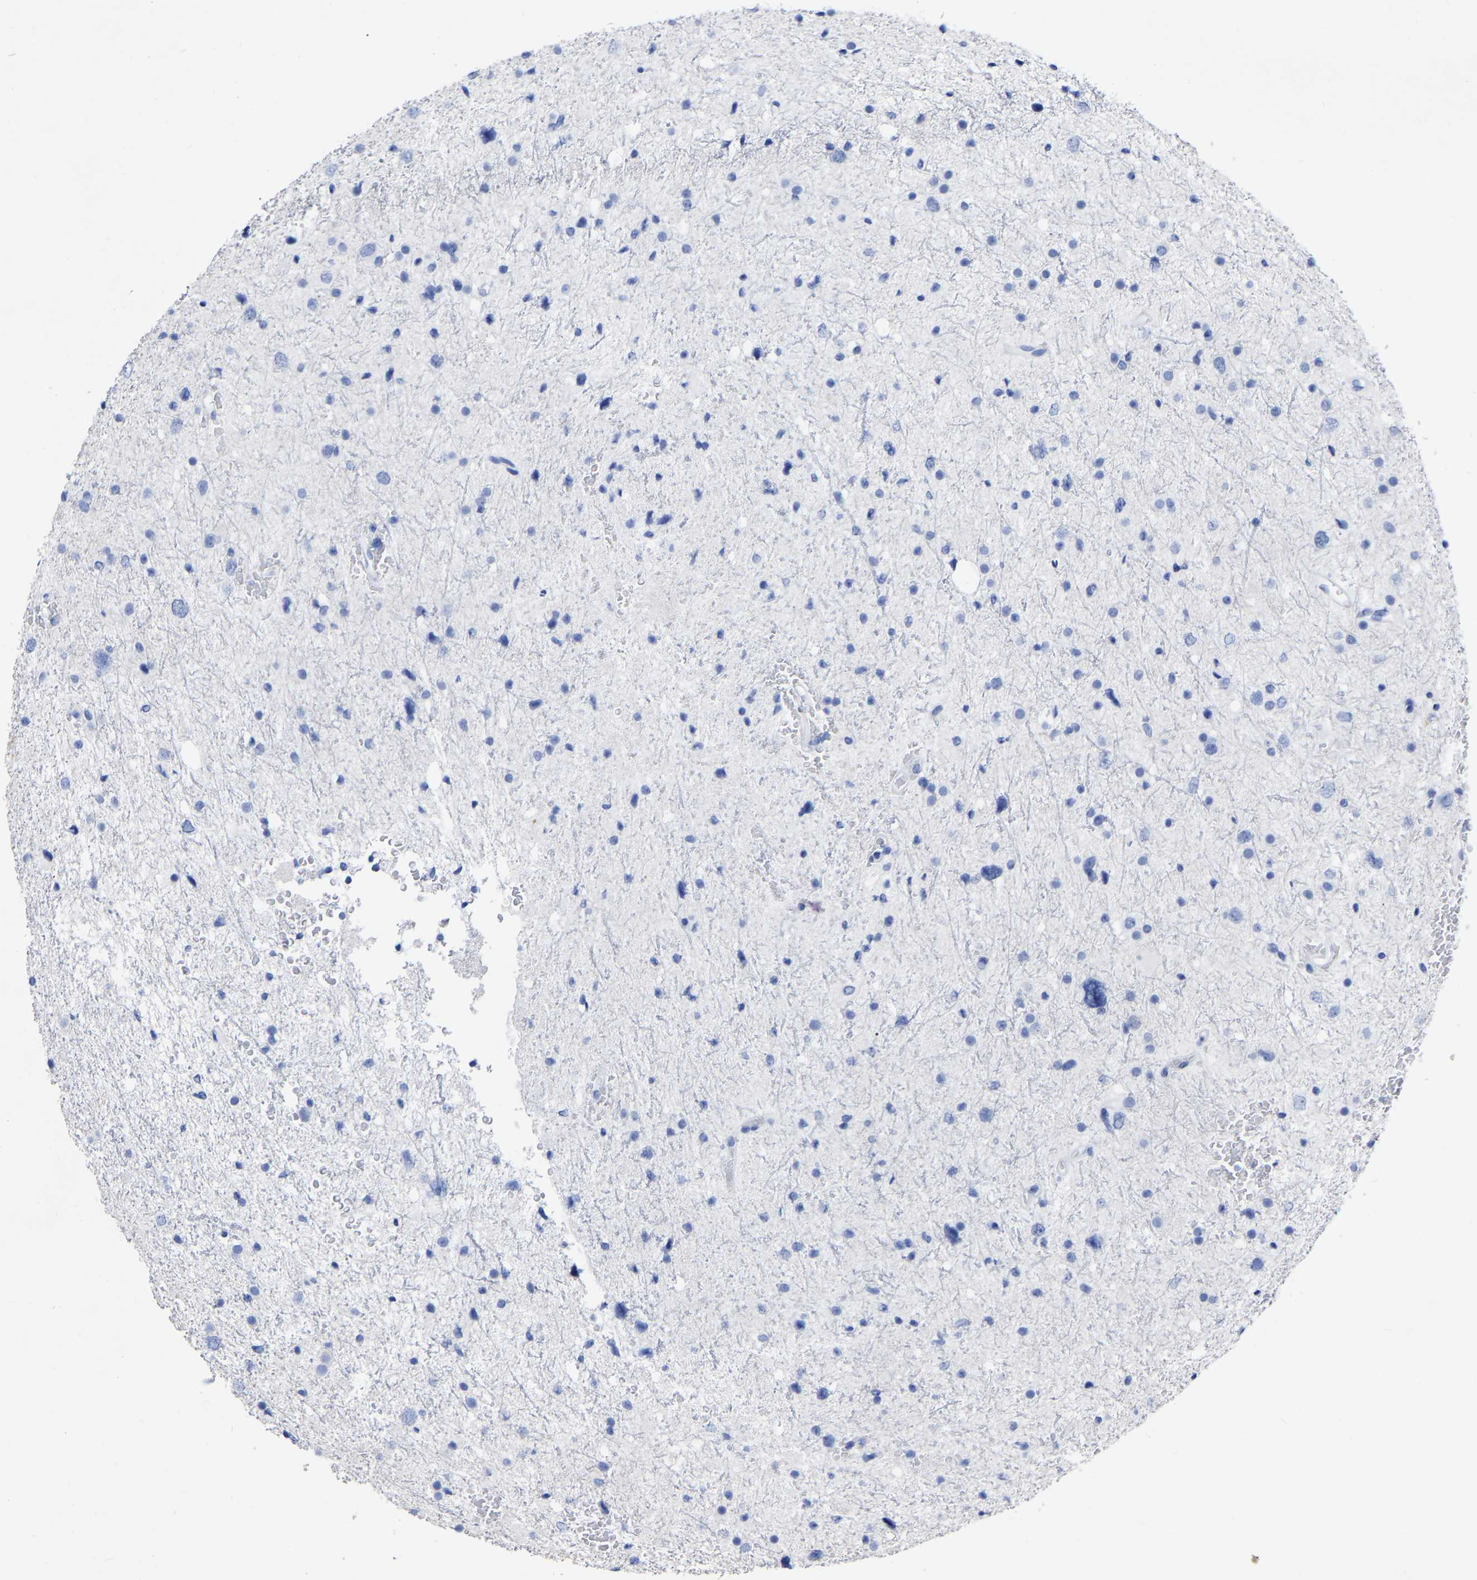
{"staining": {"intensity": "negative", "quantity": "none", "location": "none"}, "tissue": "glioma", "cell_type": "Tumor cells", "image_type": "cancer", "snomed": [{"axis": "morphology", "description": "Glioma, malignant, Low grade"}, {"axis": "topography", "description": "Brain"}], "caption": "Immunohistochemistry micrograph of neoplastic tissue: glioma stained with DAB exhibits no significant protein positivity in tumor cells.", "gene": "ANXA13", "patient": {"sex": "female", "age": 37}}